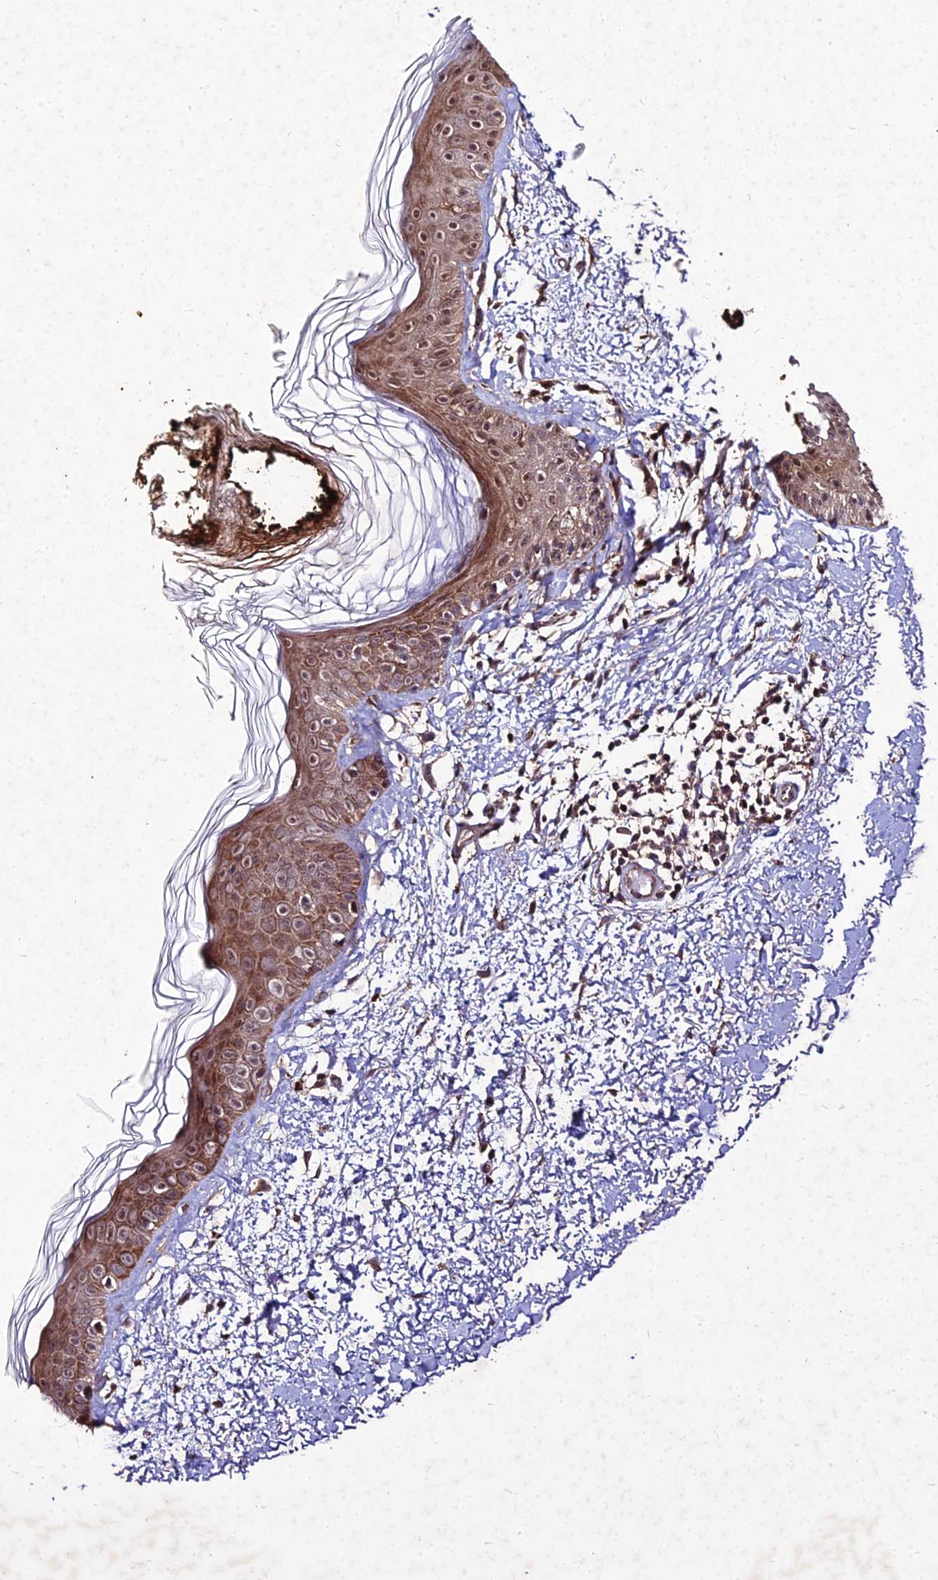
{"staining": {"intensity": "moderate", "quantity": ">75%", "location": "cytoplasmic/membranous,nuclear"}, "tissue": "skin", "cell_type": "Fibroblasts", "image_type": "normal", "snomed": [{"axis": "morphology", "description": "Normal tissue, NOS"}, {"axis": "topography", "description": "Skin"}], "caption": "Normal skin was stained to show a protein in brown. There is medium levels of moderate cytoplasmic/membranous,nuclear staining in approximately >75% of fibroblasts.", "gene": "ZNF766", "patient": {"sex": "male", "age": 66}}